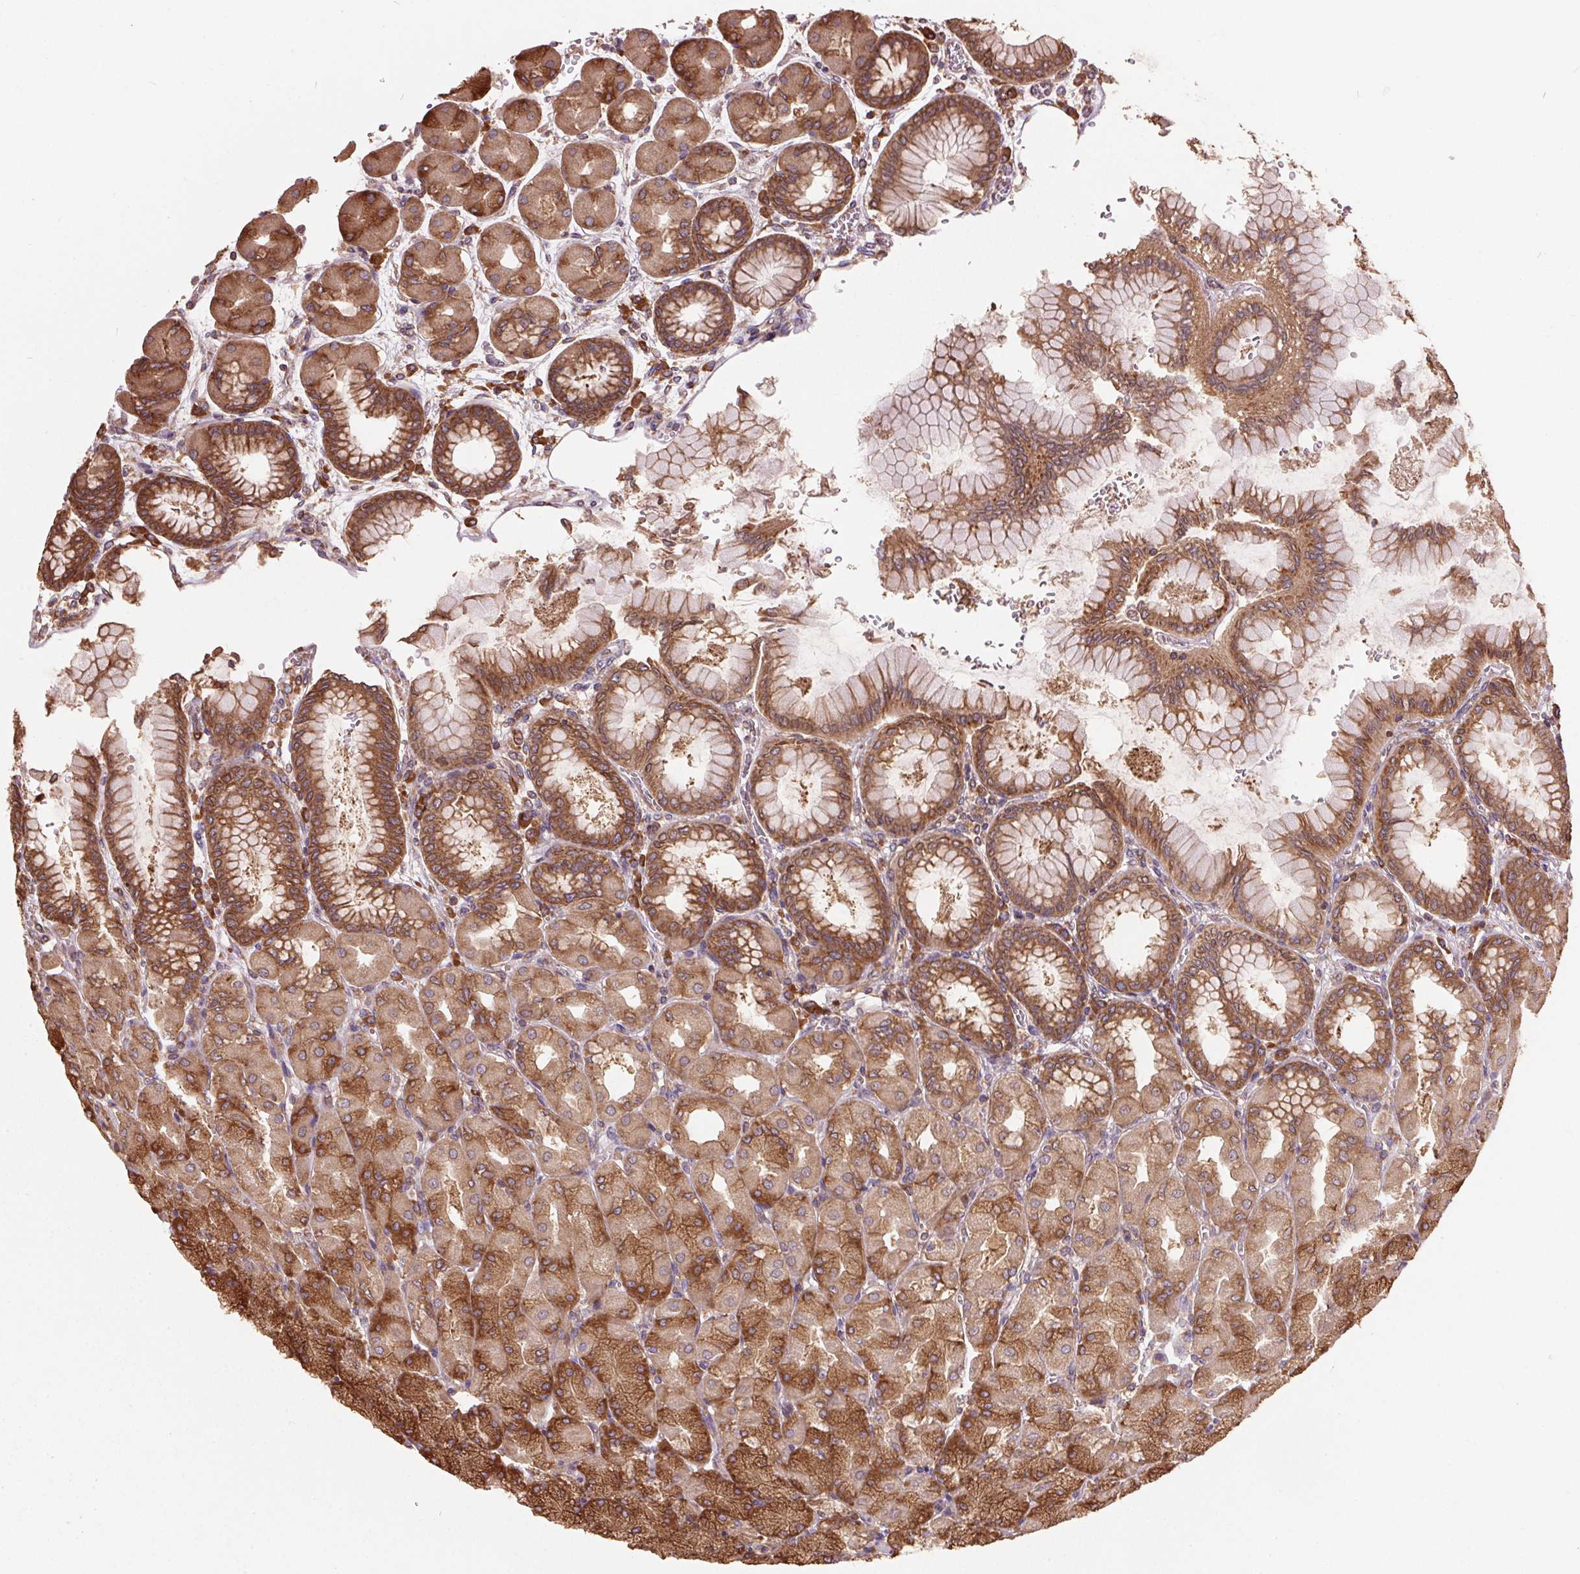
{"staining": {"intensity": "strong", "quantity": "25%-75%", "location": "cytoplasmic/membranous"}, "tissue": "stomach", "cell_type": "Glandular cells", "image_type": "normal", "snomed": [{"axis": "morphology", "description": "Normal tissue, NOS"}, {"axis": "topography", "description": "Stomach, upper"}], "caption": "Approximately 25%-75% of glandular cells in benign human stomach exhibit strong cytoplasmic/membranous protein staining as visualized by brown immunohistochemical staining.", "gene": "EIF2S1", "patient": {"sex": "female", "age": 56}}